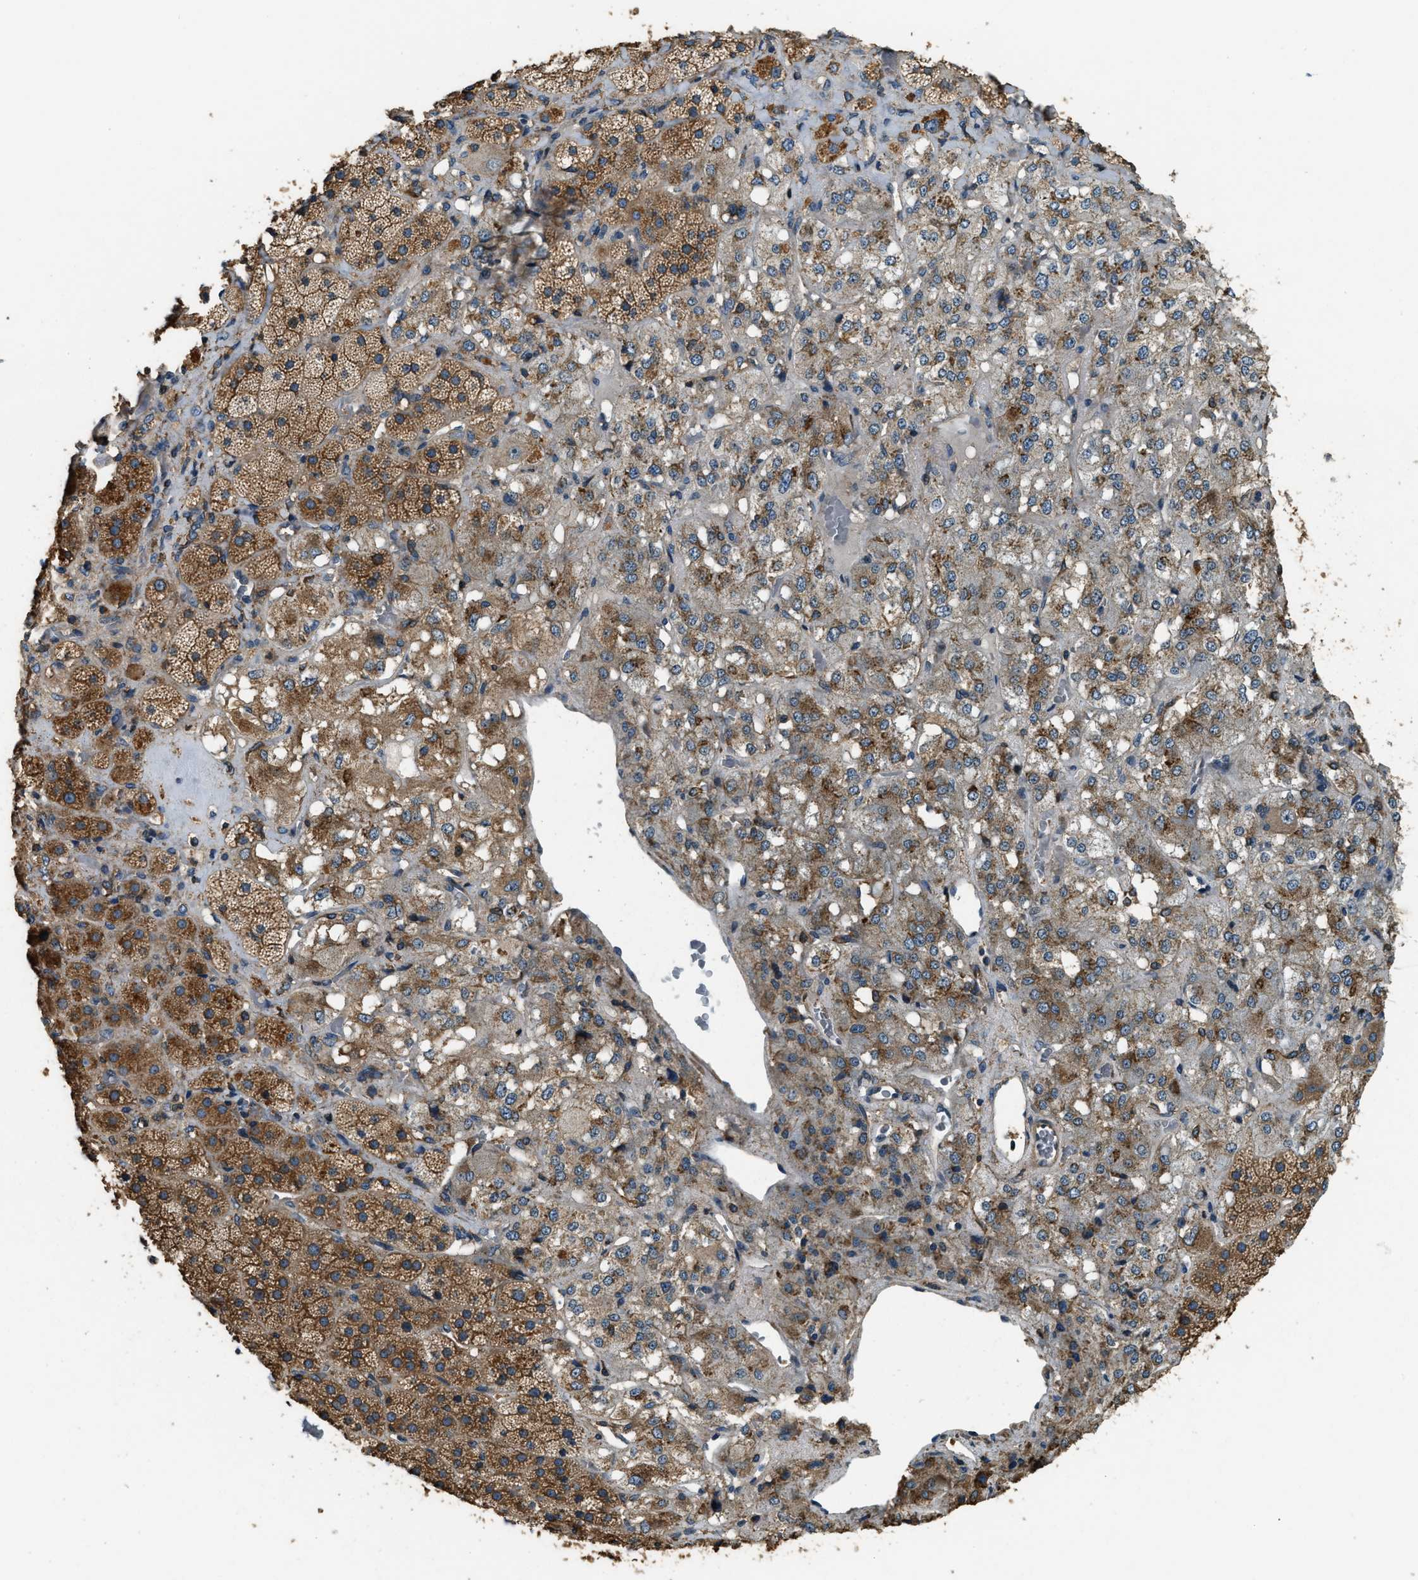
{"staining": {"intensity": "moderate", "quantity": ">75%", "location": "cytoplasmic/membranous"}, "tissue": "adrenal gland", "cell_type": "Glandular cells", "image_type": "normal", "snomed": [{"axis": "morphology", "description": "Normal tissue, NOS"}, {"axis": "topography", "description": "Adrenal gland"}], "caption": "Adrenal gland stained with DAB immunohistochemistry (IHC) displays medium levels of moderate cytoplasmic/membranous staining in approximately >75% of glandular cells.", "gene": "ERGIC1", "patient": {"sex": "male", "age": 57}}